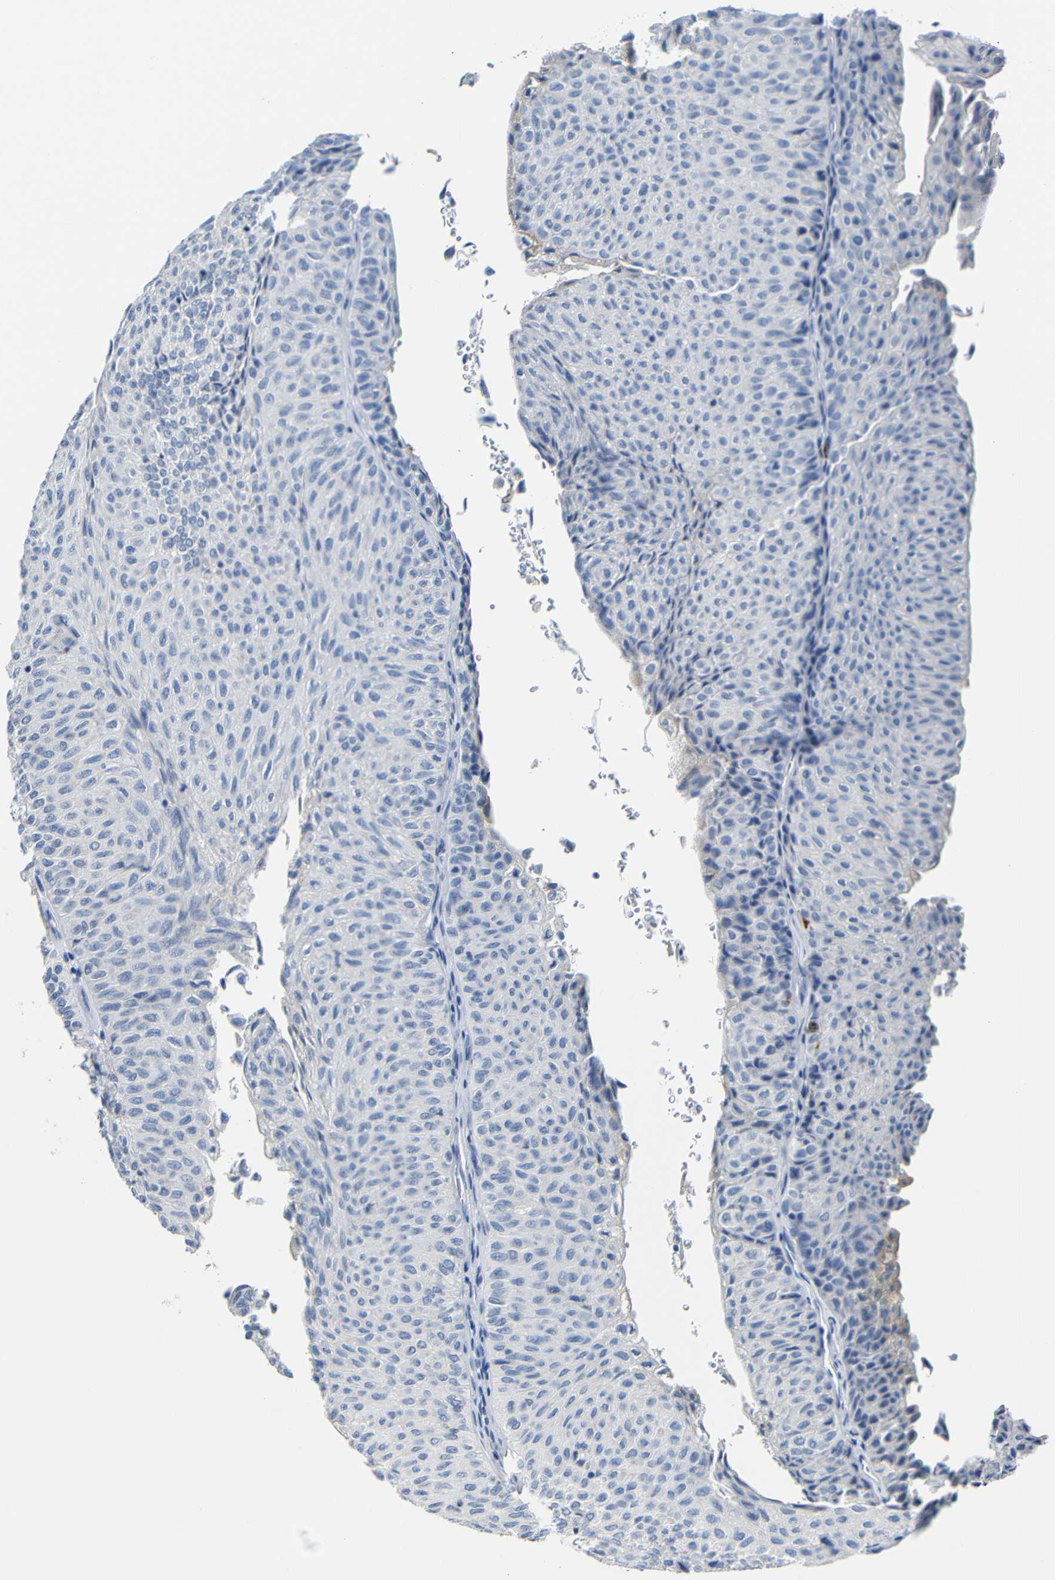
{"staining": {"intensity": "negative", "quantity": "none", "location": "none"}, "tissue": "urothelial cancer", "cell_type": "Tumor cells", "image_type": "cancer", "snomed": [{"axis": "morphology", "description": "Urothelial carcinoma, Low grade"}, {"axis": "topography", "description": "Urinary bladder"}], "caption": "Tumor cells are negative for brown protein staining in urothelial cancer. (DAB (3,3'-diaminobenzidine) IHC visualized using brightfield microscopy, high magnification).", "gene": "C15orf48", "patient": {"sex": "male", "age": 78}}